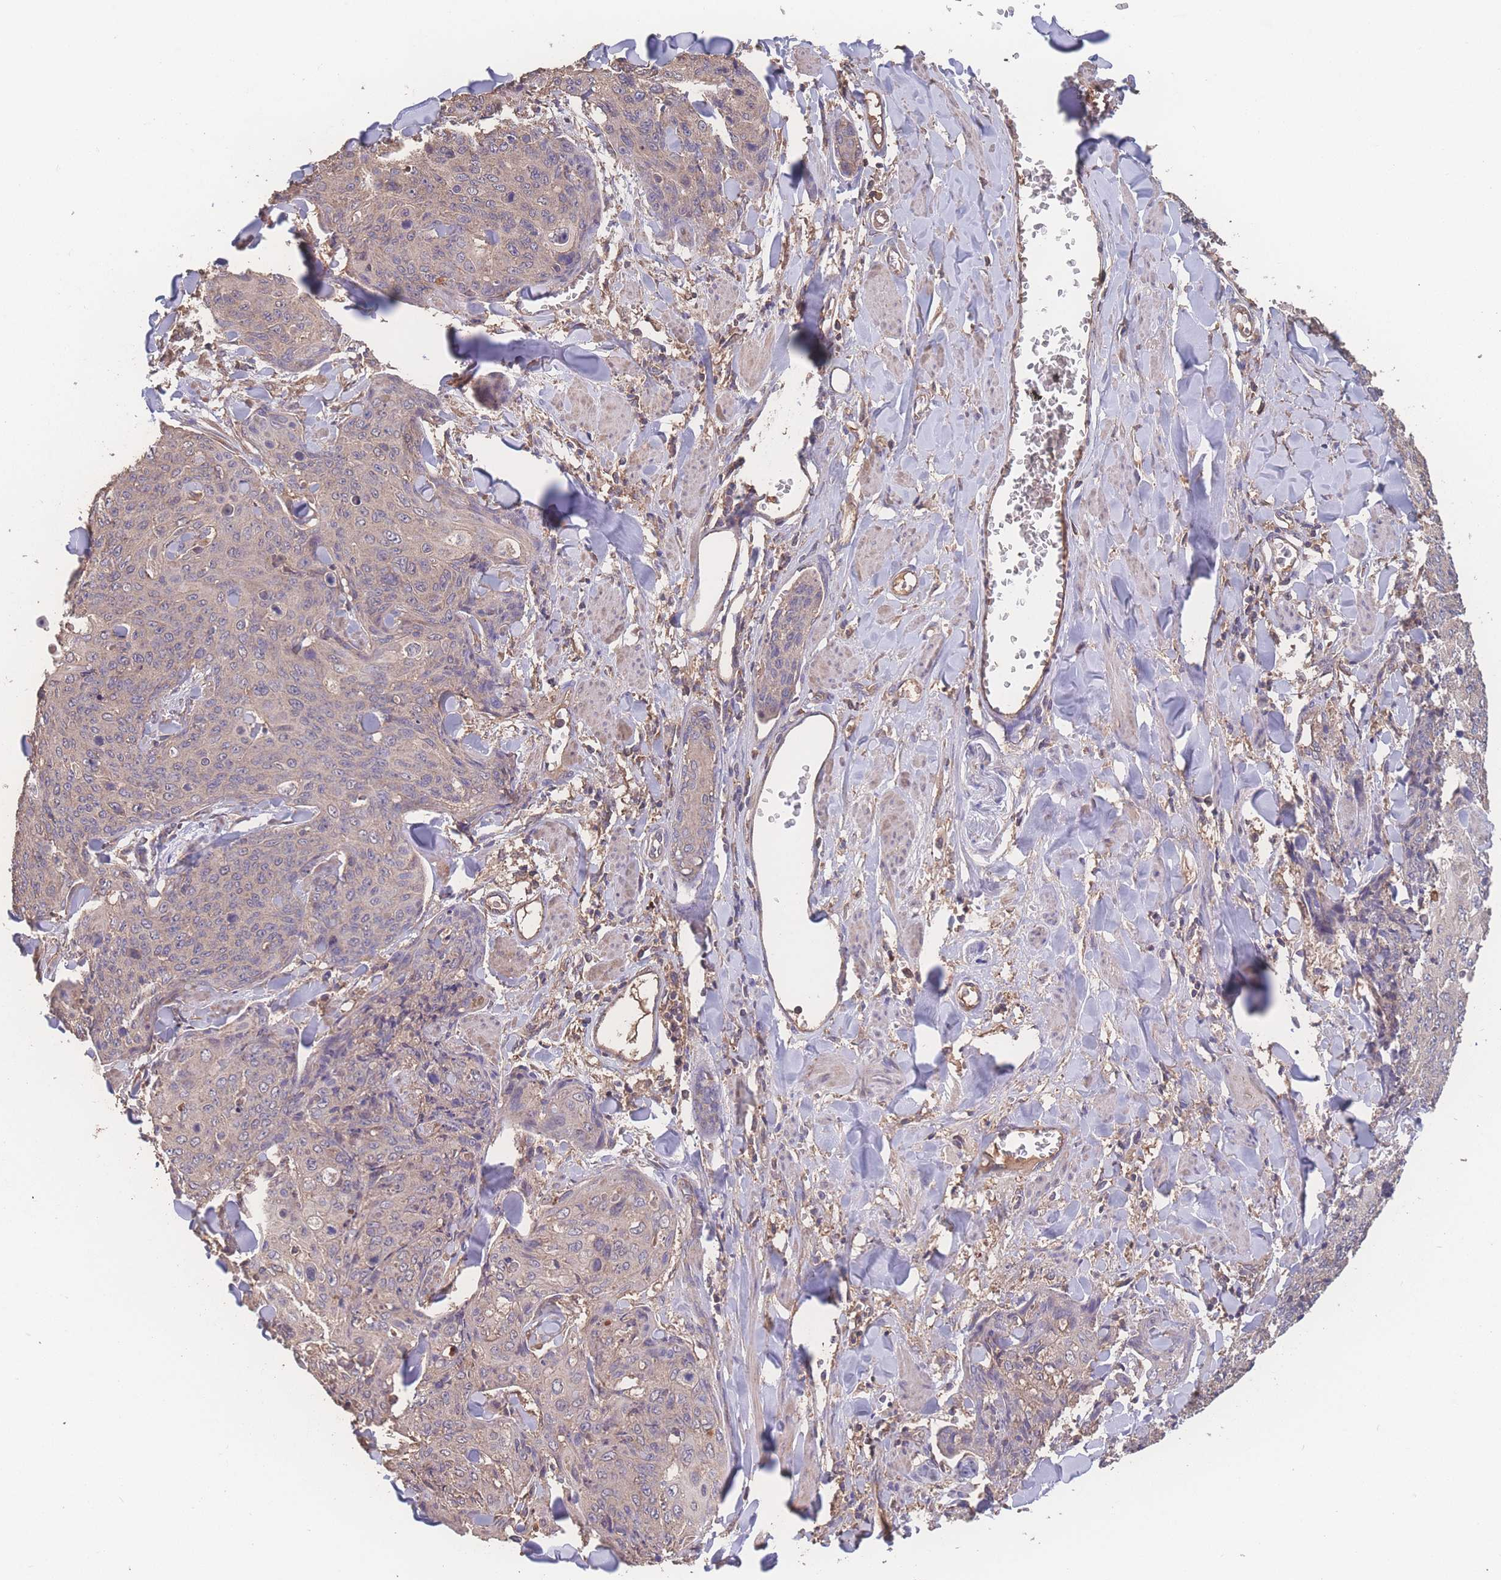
{"staining": {"intensity": "weak", "quantity": "<25%", "location": "cytoplasmic/membranous"}, "tissue": "skin cancer", "cell_type": "Tumor cells", "image_type": "cancer", "snomed": [{"axis": "morphology", "description": "Squamous cell carcinoma, NOS"}, {"axis": "topography", "description": "Skin"}, {"axis": "topography", "description": "Vulva"}], "caption": "There is no significant positivity in tumor cells of skin cancer.", "gene": "ATXN10", "patient": {"sex": "female", "age": 85}}